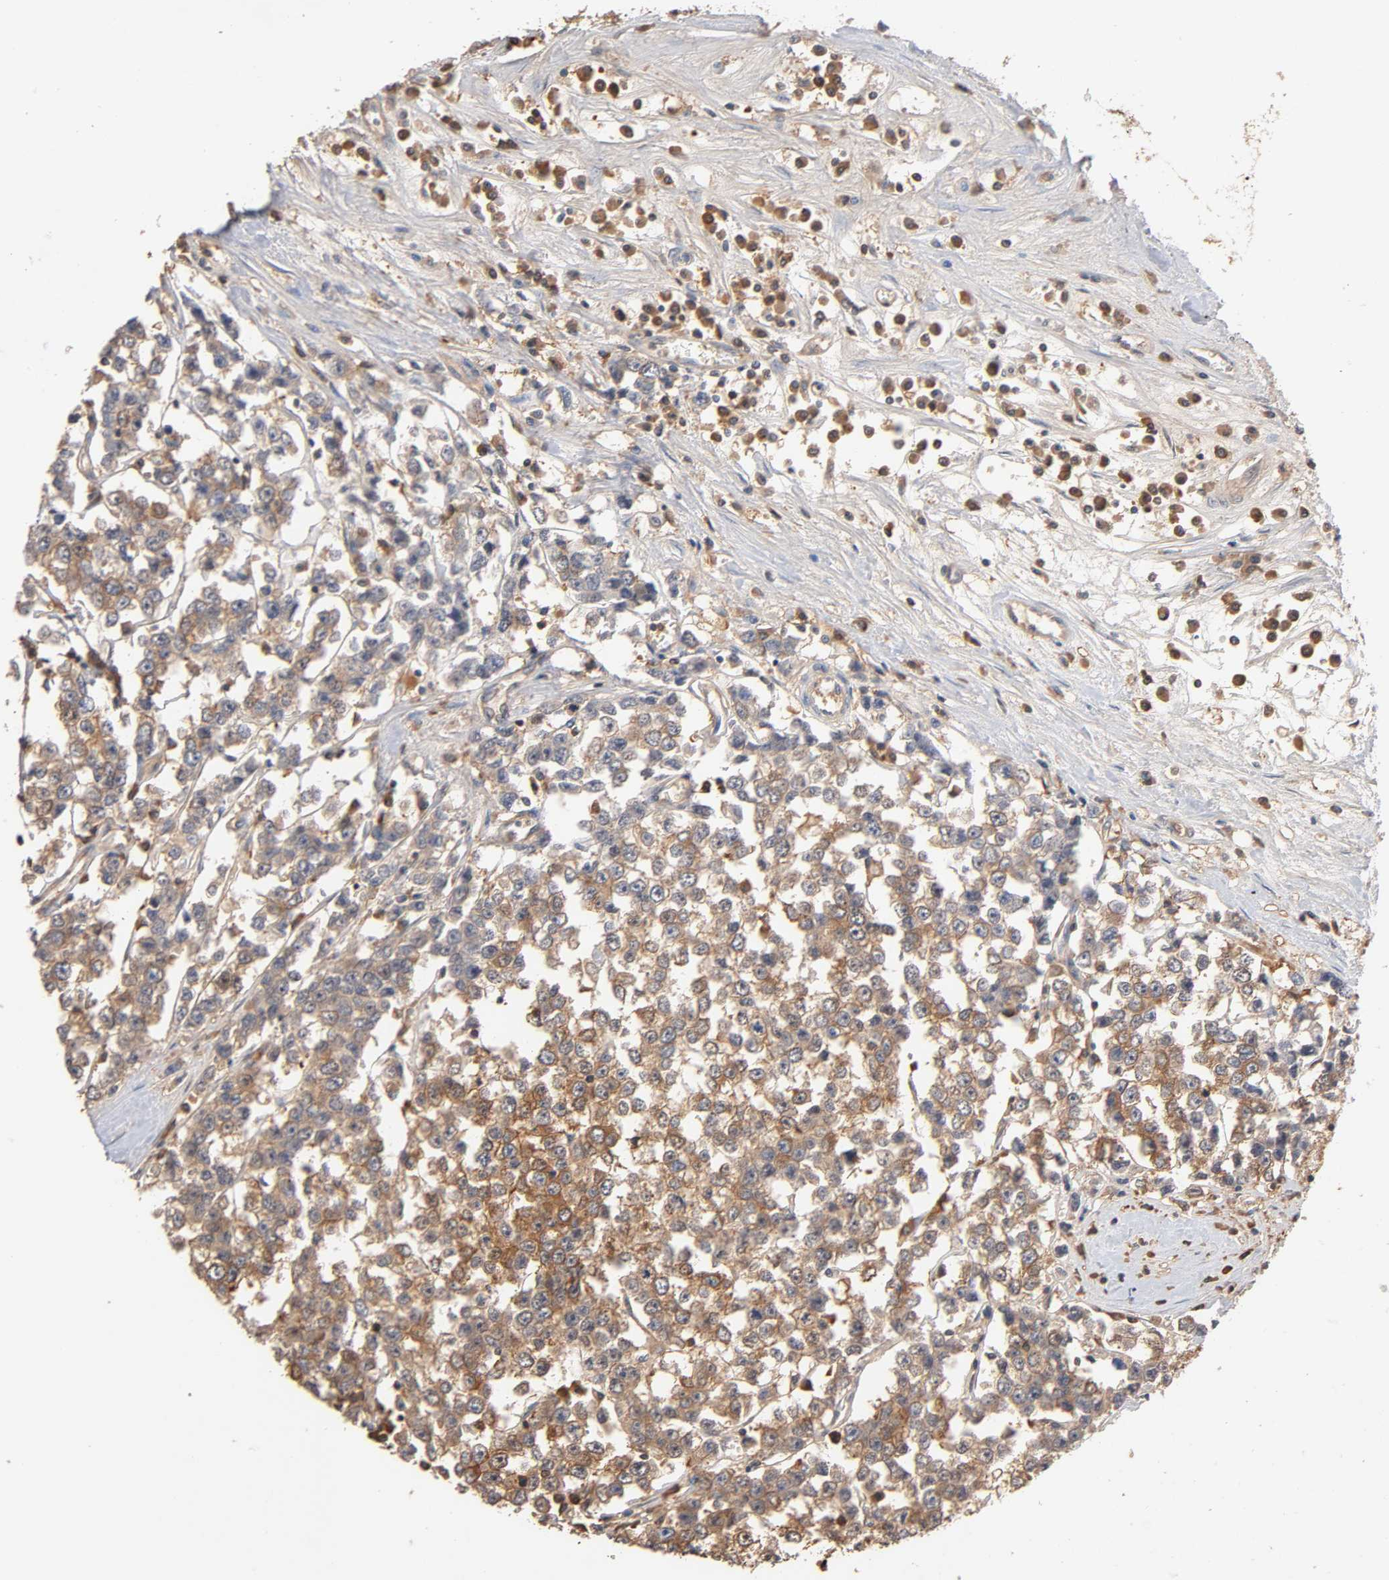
{"staining": {"intensity": "moderate", "quantity": ">75%", "location": "cytoplasmic/membranous"}, "tissue": "testis cancer", "cell_type": "Tumor cells", "image_type": "cancer", "snomed": [{"axis": "morphology", "description": "Seminoma, NOS"}, {"axis": "morphology", "description": "Carcinoma, Embryonal, NOS"}, {"axis": "topography", "description": "Testis"}], "caption": "DAB immunohistochemical staining of human testis cancer demonstrates moderate cytoplasmic/membranous protein positivity in approximately >75% of tumor cells.", "gene": "ALDOA", "patient": {"sex": "male", "age": 52}}